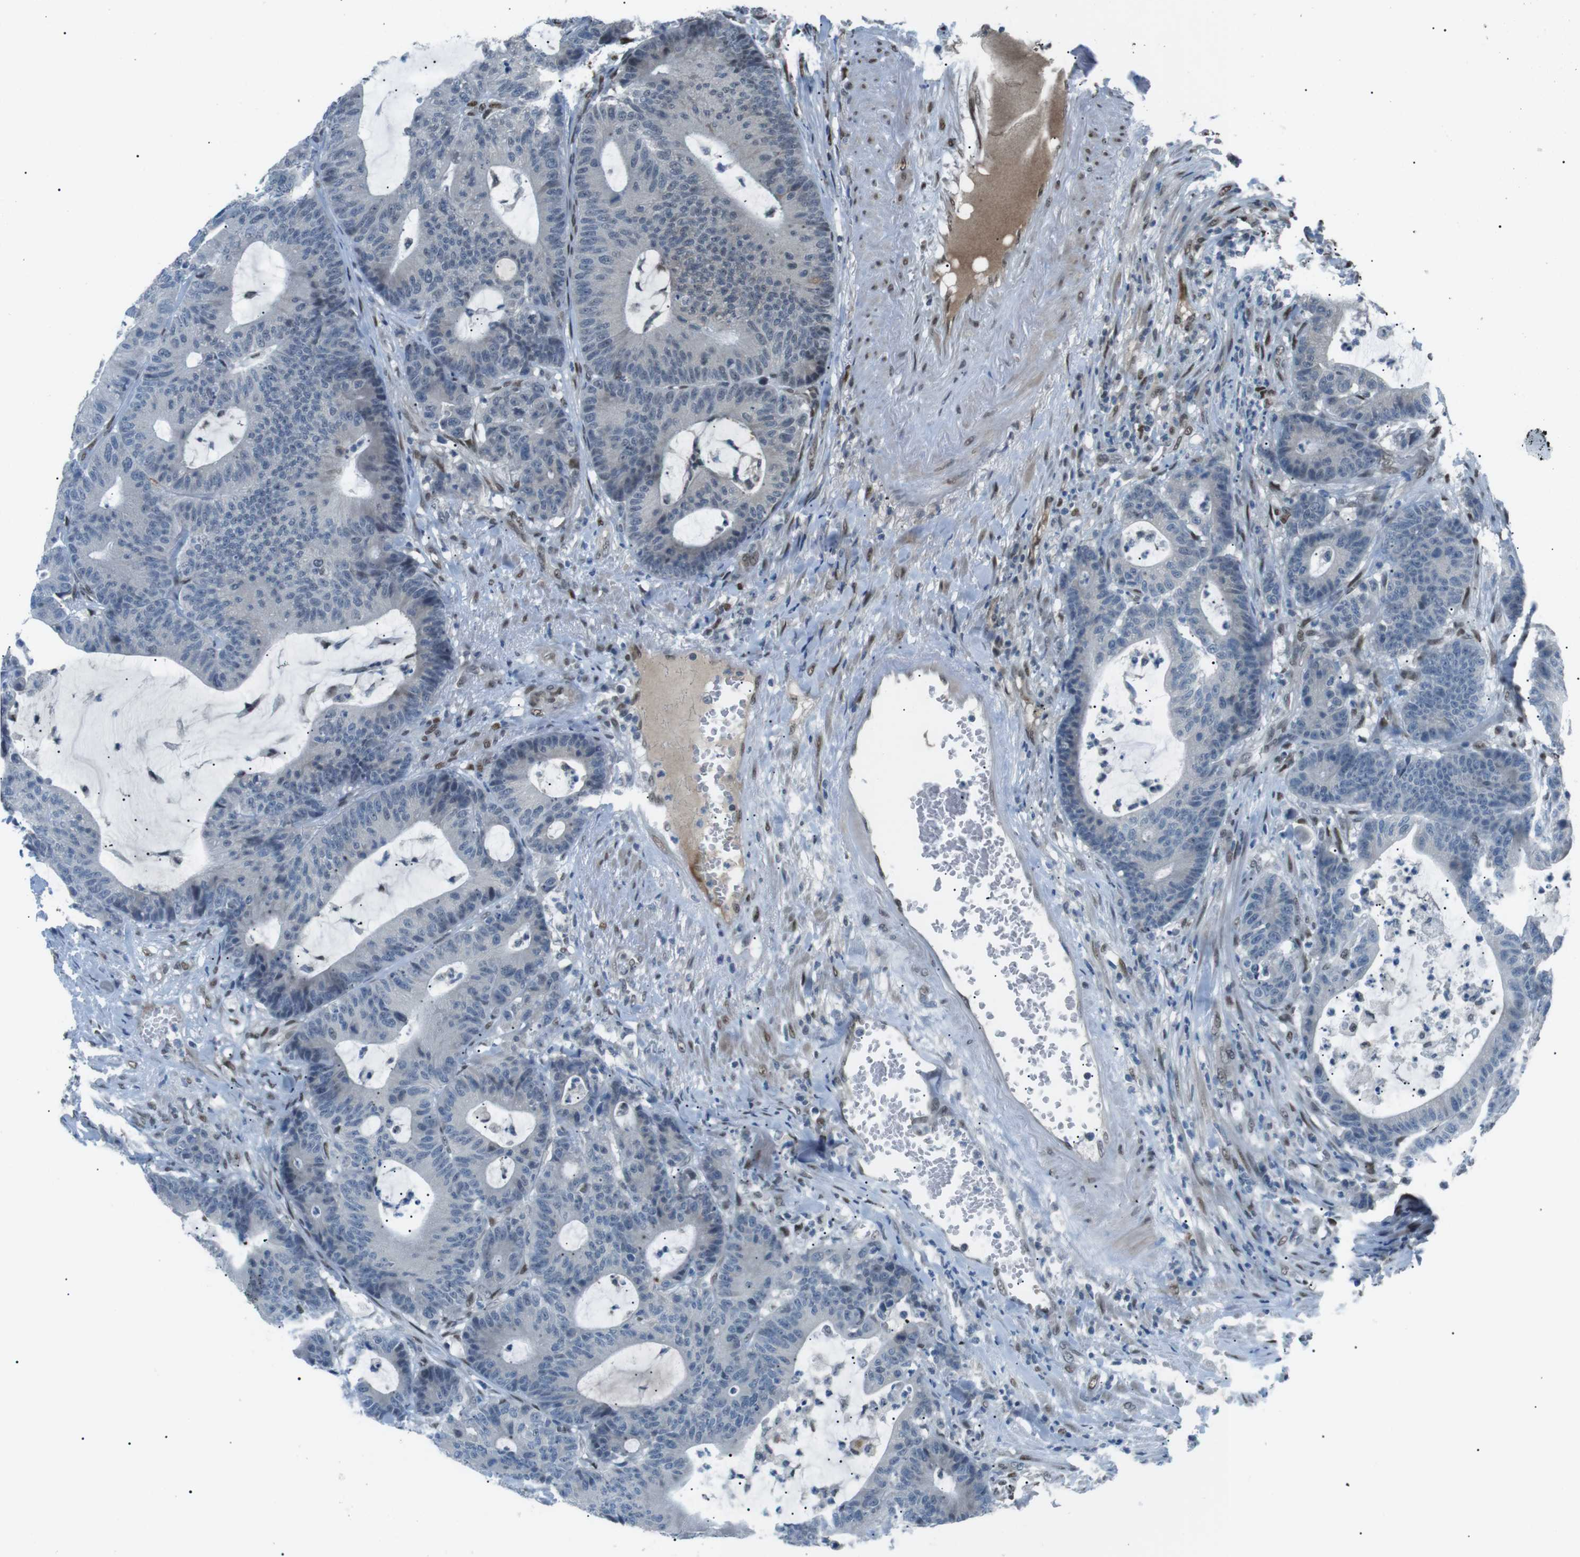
{"staining": {"intensity": "negative", "quantity": "none", "location": "none"}, "tissue": "colorectal cancer", "cell_type": "Tumor cells", "image_type": "cancer", "snomed": [{"axis": "morphology", "description": "Adenocarcinoma, NOS"}, {"axis": "topography", "description": "Colon"}], "caption": "Immunohistochemical staining of human colorectal cancer (adenocarcinoma) demonstrates no significant expression in tumor cells.", "gene": "SRPK2", "patient": {"sex": "female", "age": 84}}